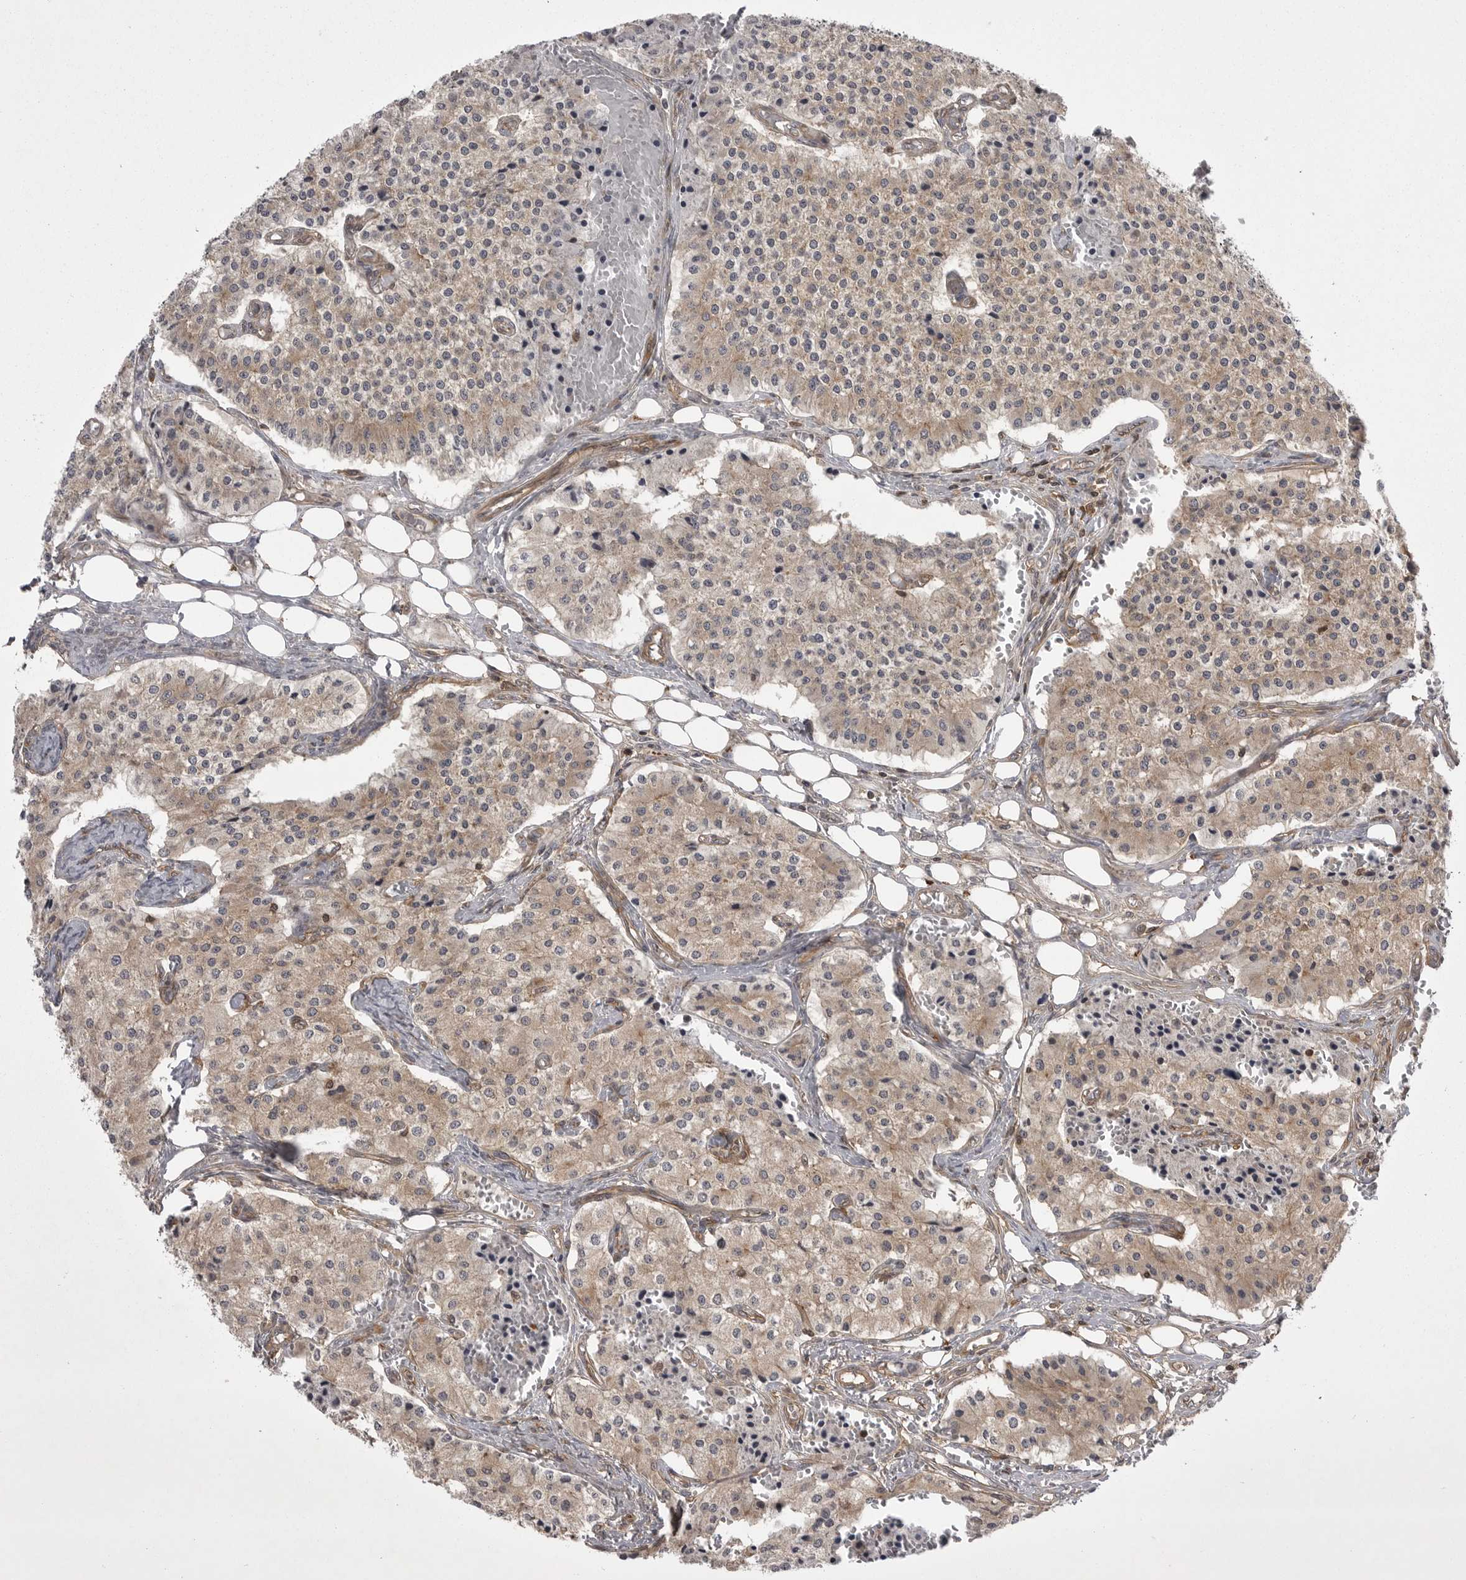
{"staining": {"intensity": "moderate", "quantity": "25%-75%", "location": "cytoplasmic/membranous"}, "tissue": "carcinoid", "cell_type": "Tumor cells", "image_type": "cancer", "snomed": [{"axis": "morphology", "description": "Carcinoid, malignant, NOS"}, {"axis": "topography", "description": "Colon"}], "caption": "Immunohistochemical staining of human carcinoid shows medium levels of moderate cytoplasmic/membranous positivity in about 25%-75% of tumor cells. (DAB IHC, brown staining for protein, blue staining for nuclei).", "gene": "STK24", "patient": {"sex": "female", "age": 52}}